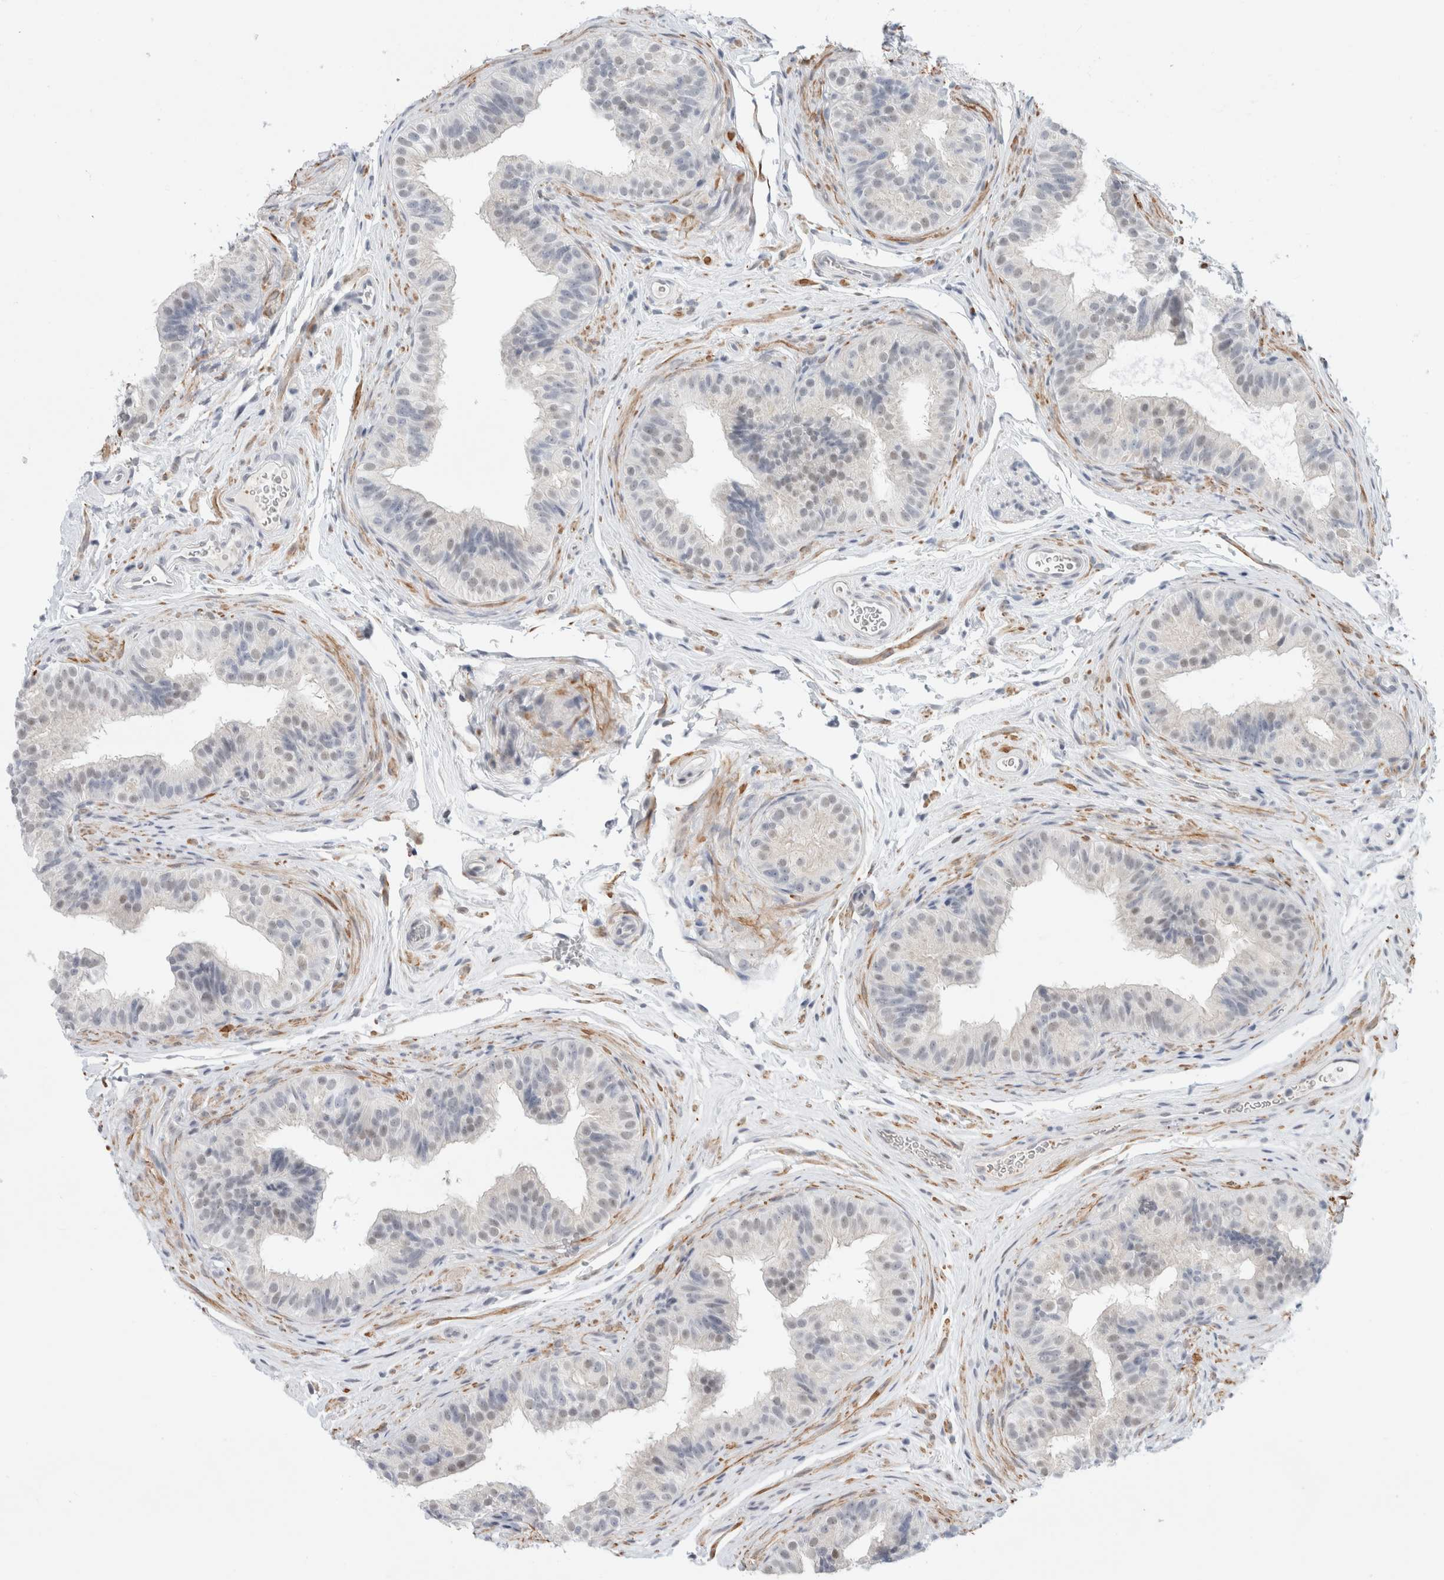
{"staining": {"intensity": "negative", "quantity": "none", "location": "none"}, "tissue": "epididymis", "cell_type": "Glandular cells", "image_type": "normal", "snomed": [{"axis": "morphology", "description": "Normal tissue, NOS"}, {"axis": "topography", "description": "Epididymis"}], "caption": "Glandular cells show no significant protein staining in normal epididymis. Nuclei are stained in blue.", "gene": "KNL1", "patient": {"sex": "male", "age": 49}}